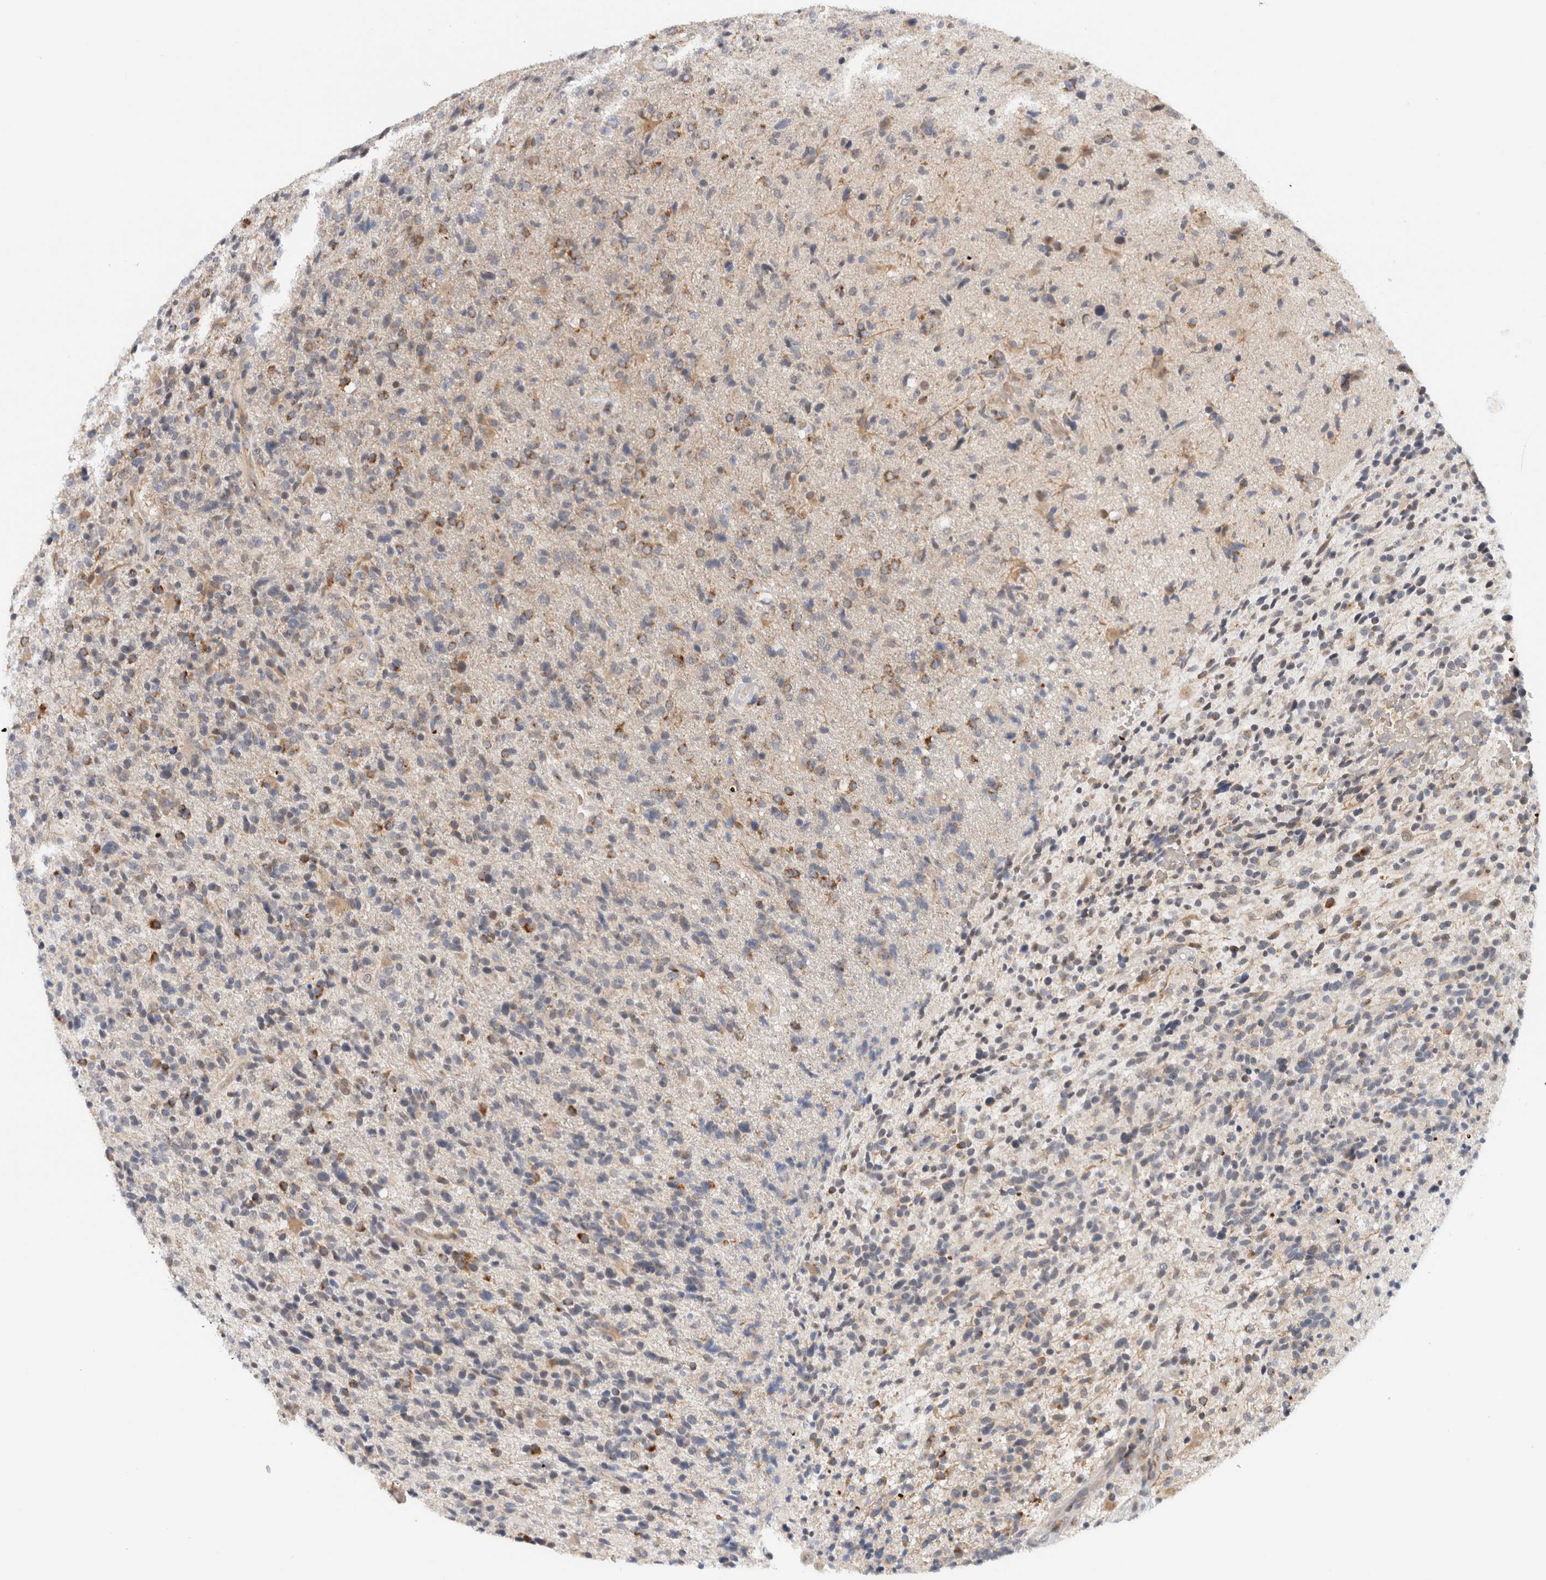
{"staining": {"intensity": "moderate", "quantity": "<25%", "location": "cytoplasmic/membranous"}, "tissue": "glioma", "cell_type": "Tumor cells", "image_type": "cancer", "snomed": [{"axis": "morphology", "description": "Glioma, malignant, High grade"}, {"axis": "topography", "description": "Brain"}], "caption": "High-magnification brightfield microscopy of malignant glioma (high-grade) stained with DAB (3,3'-diaminobenzidine) (brown) and counterstained with hematoxylin (blue). tumor cells exhibit moderate cytoplasmic/membranous staining is appreciated in approximately<25% of cells.", "gene": "CMC2", "patient": {"sex": "male", "age": 72}}